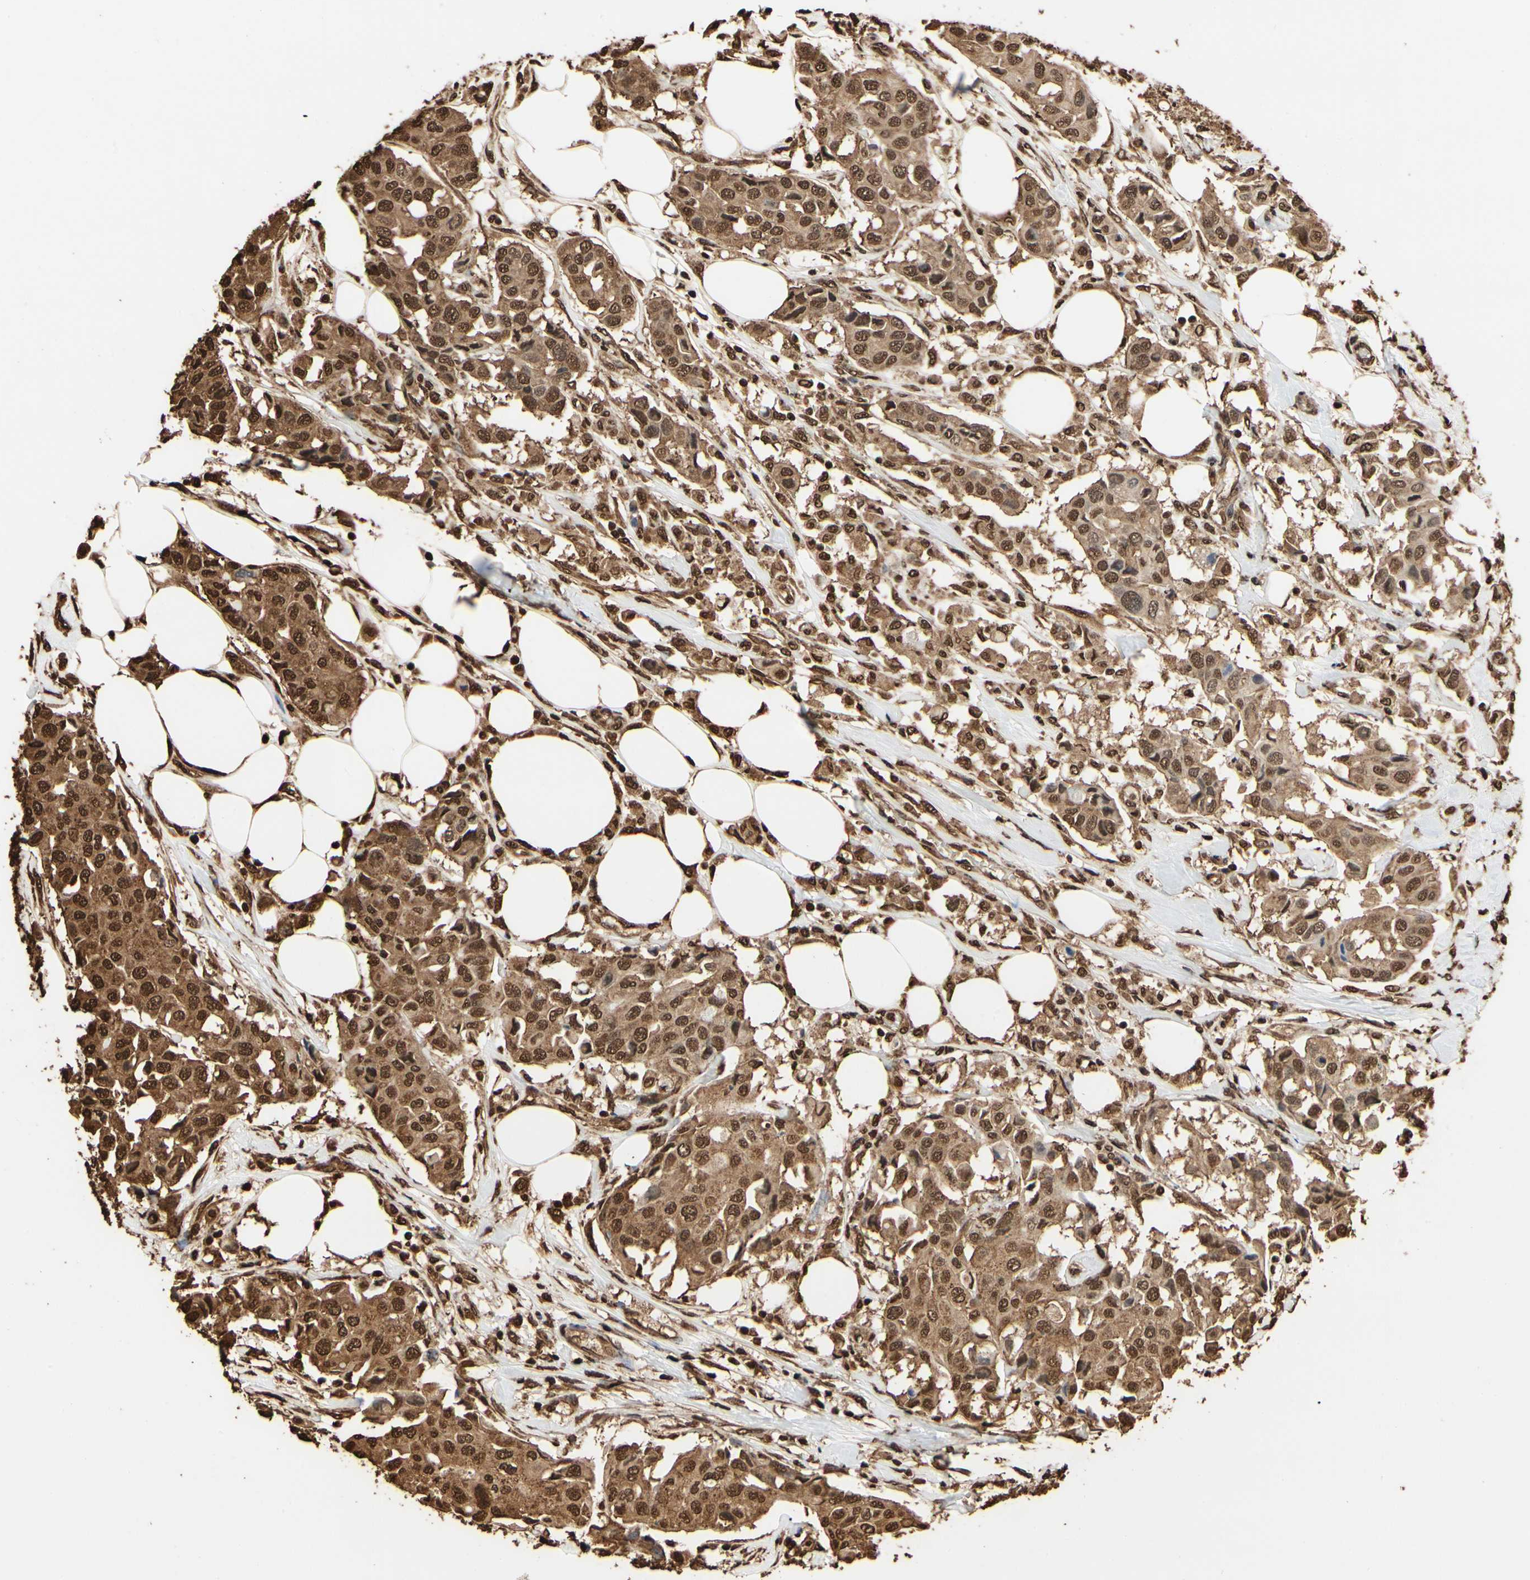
{"staining": {"intensity": "strong", "quantity": ">75%", "location": "cytoplasmic/membranous,nuclear"}, "tissue": "breast cancer", "cell_type": "Tumor cells", "image_type": "cancer", "snomed": [{"axis": "morphology", "description": "Duct carcinoma"}, {"axis": "topography", "description": "Breast"}], "caption": "Breast cancer (invasive ductal carcinoma) tissue demonstrates strong cytoplasmic/membranous and nuclear expression in about >75% of tumor cells, visualized by immunohistochemistry. The staining was performed using DAB, with brown indicating positive protein expression. Nuclei are stained blue with hematoxylin.", "gene": "HNRNPK", "patient": {"sex": "female", "age": 80}}